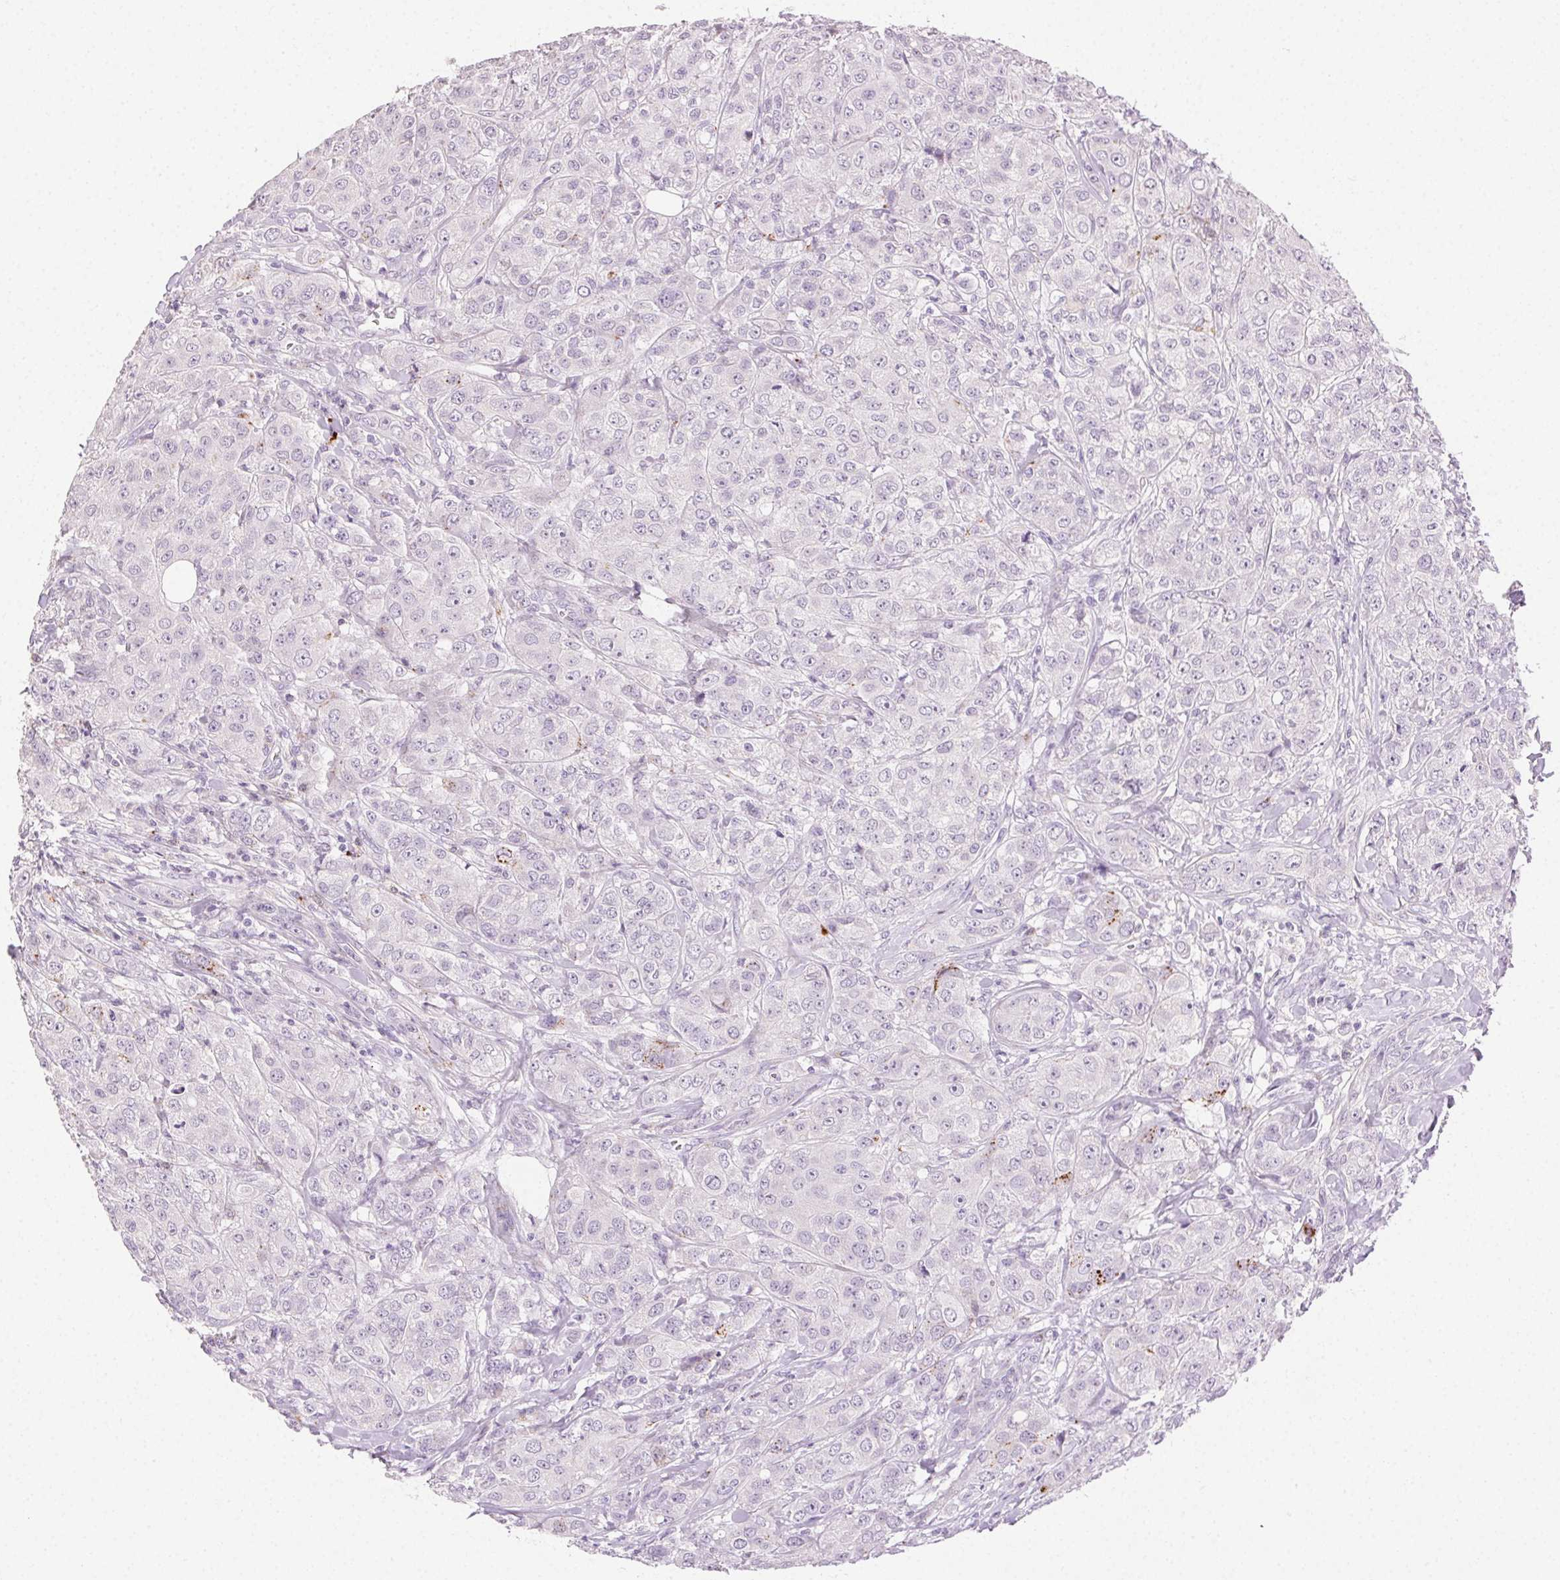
{"staining": {"intensity": "negative", "quantity": "none", "location": "none"}, "tissue": "breast cancer", "cell_type": "Tumor cells", "image_type": "cancer", "snomed": [{"axis": "morphology", "description": "Duct carcinoma"}, {"axis": "topography", "description": "Breast"}], "caption": "Protein analysis of breast cancer (invasive ductal carcinoma) displays no significant staining in tumor cells.", "gene": "AKAP5", "patient": {"sex": "female", "age": 43}}